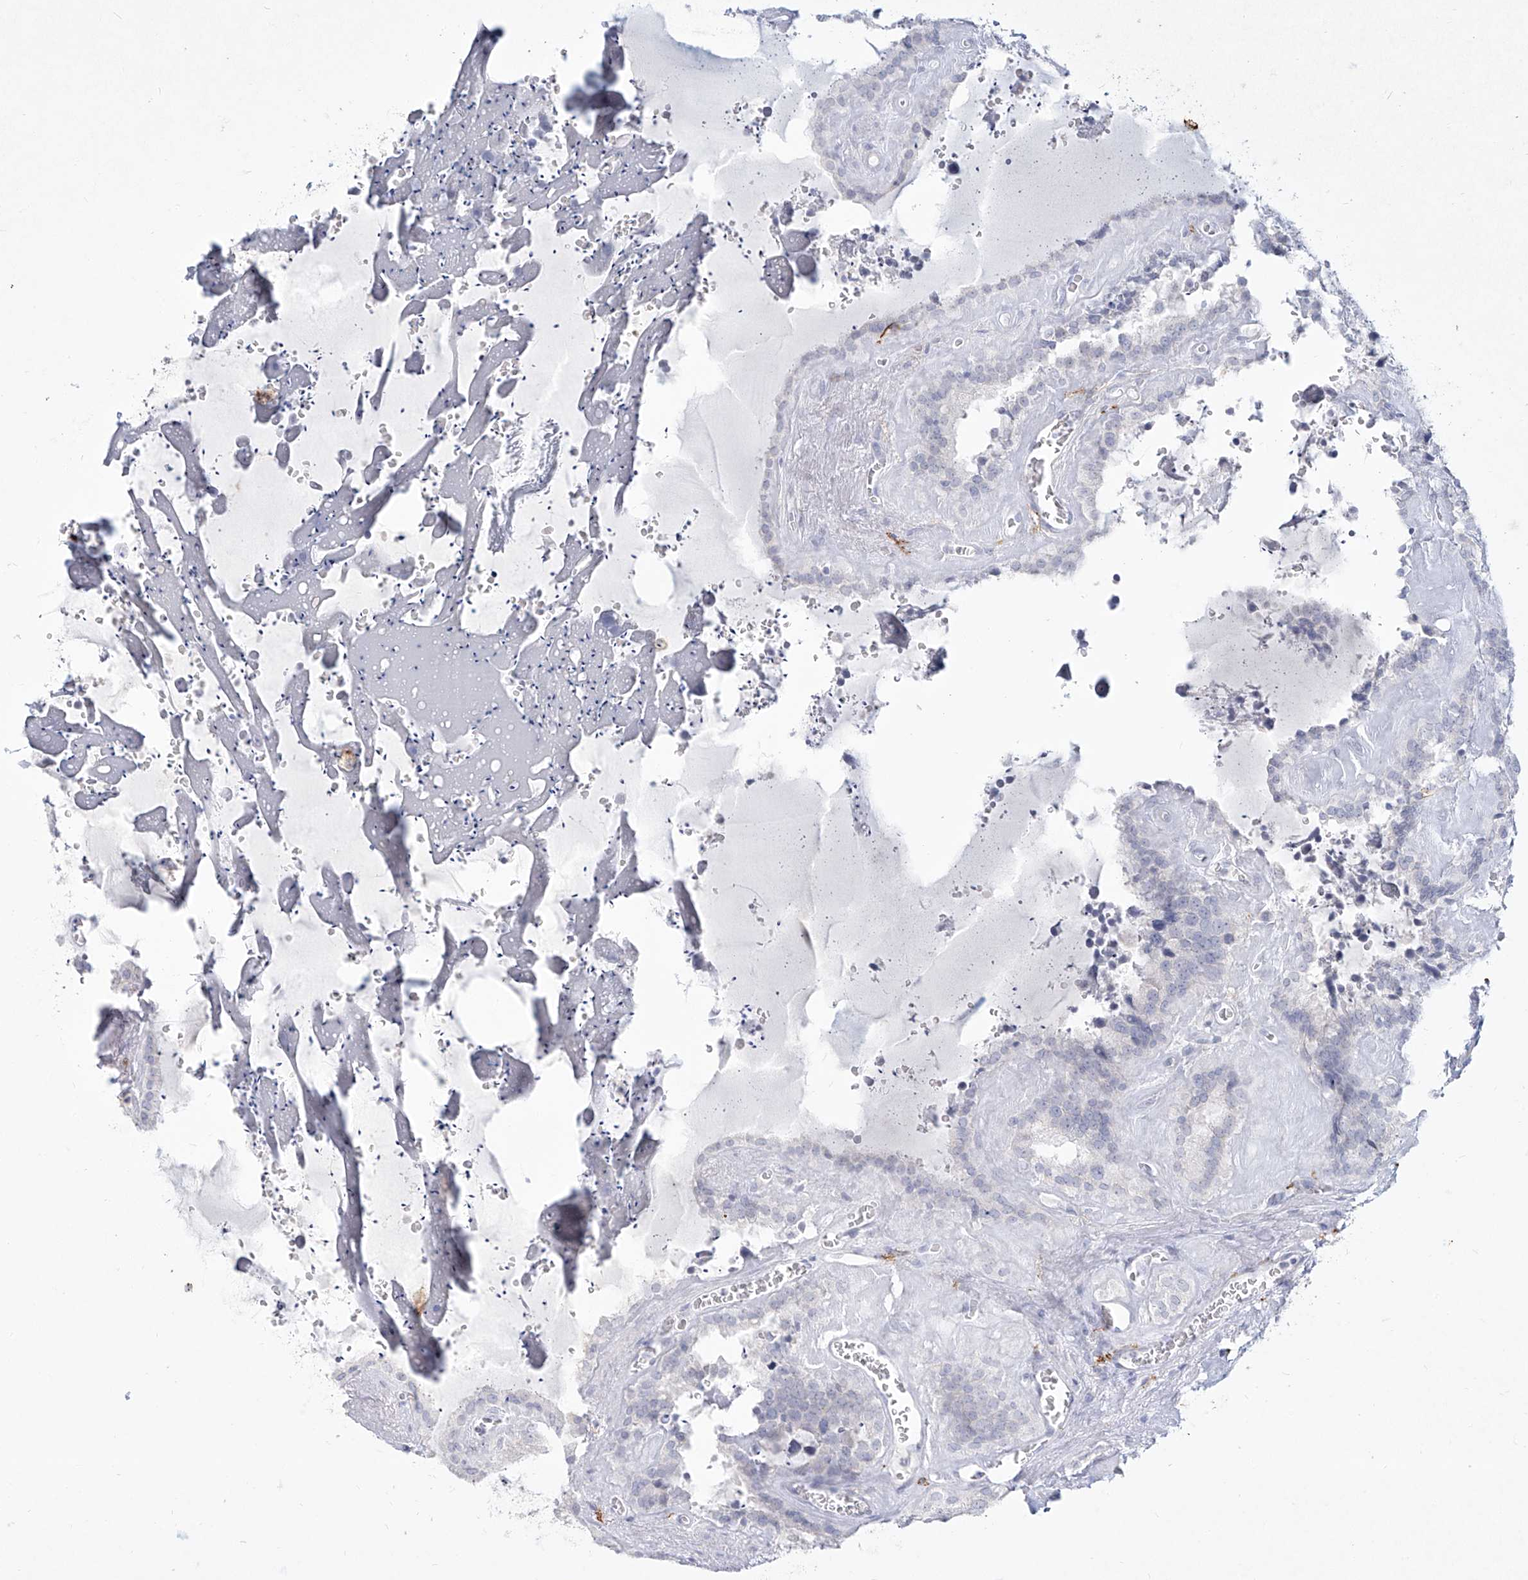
{"staining": {"intensity": "negative", "quantity": "none", "location": "none"}, "tissue": "seminal vesicle", "cell_type": "Glandular cells", "image_type": "normal", "snomed": [{"axis": "morphology", "description": "Normal tissue, NOS"}, {"axis": "topography", "description": "Prostate"}, {"axis": "topography", "description": "Seminal veicle"}], "caption": "A high-resolution image shows IHC staining of unremarkable seminal vesicle, which demonstrates no significant positivity in glandular cells.", "gene": "CD209", "patient": {"sex": "male", "age": 59}}